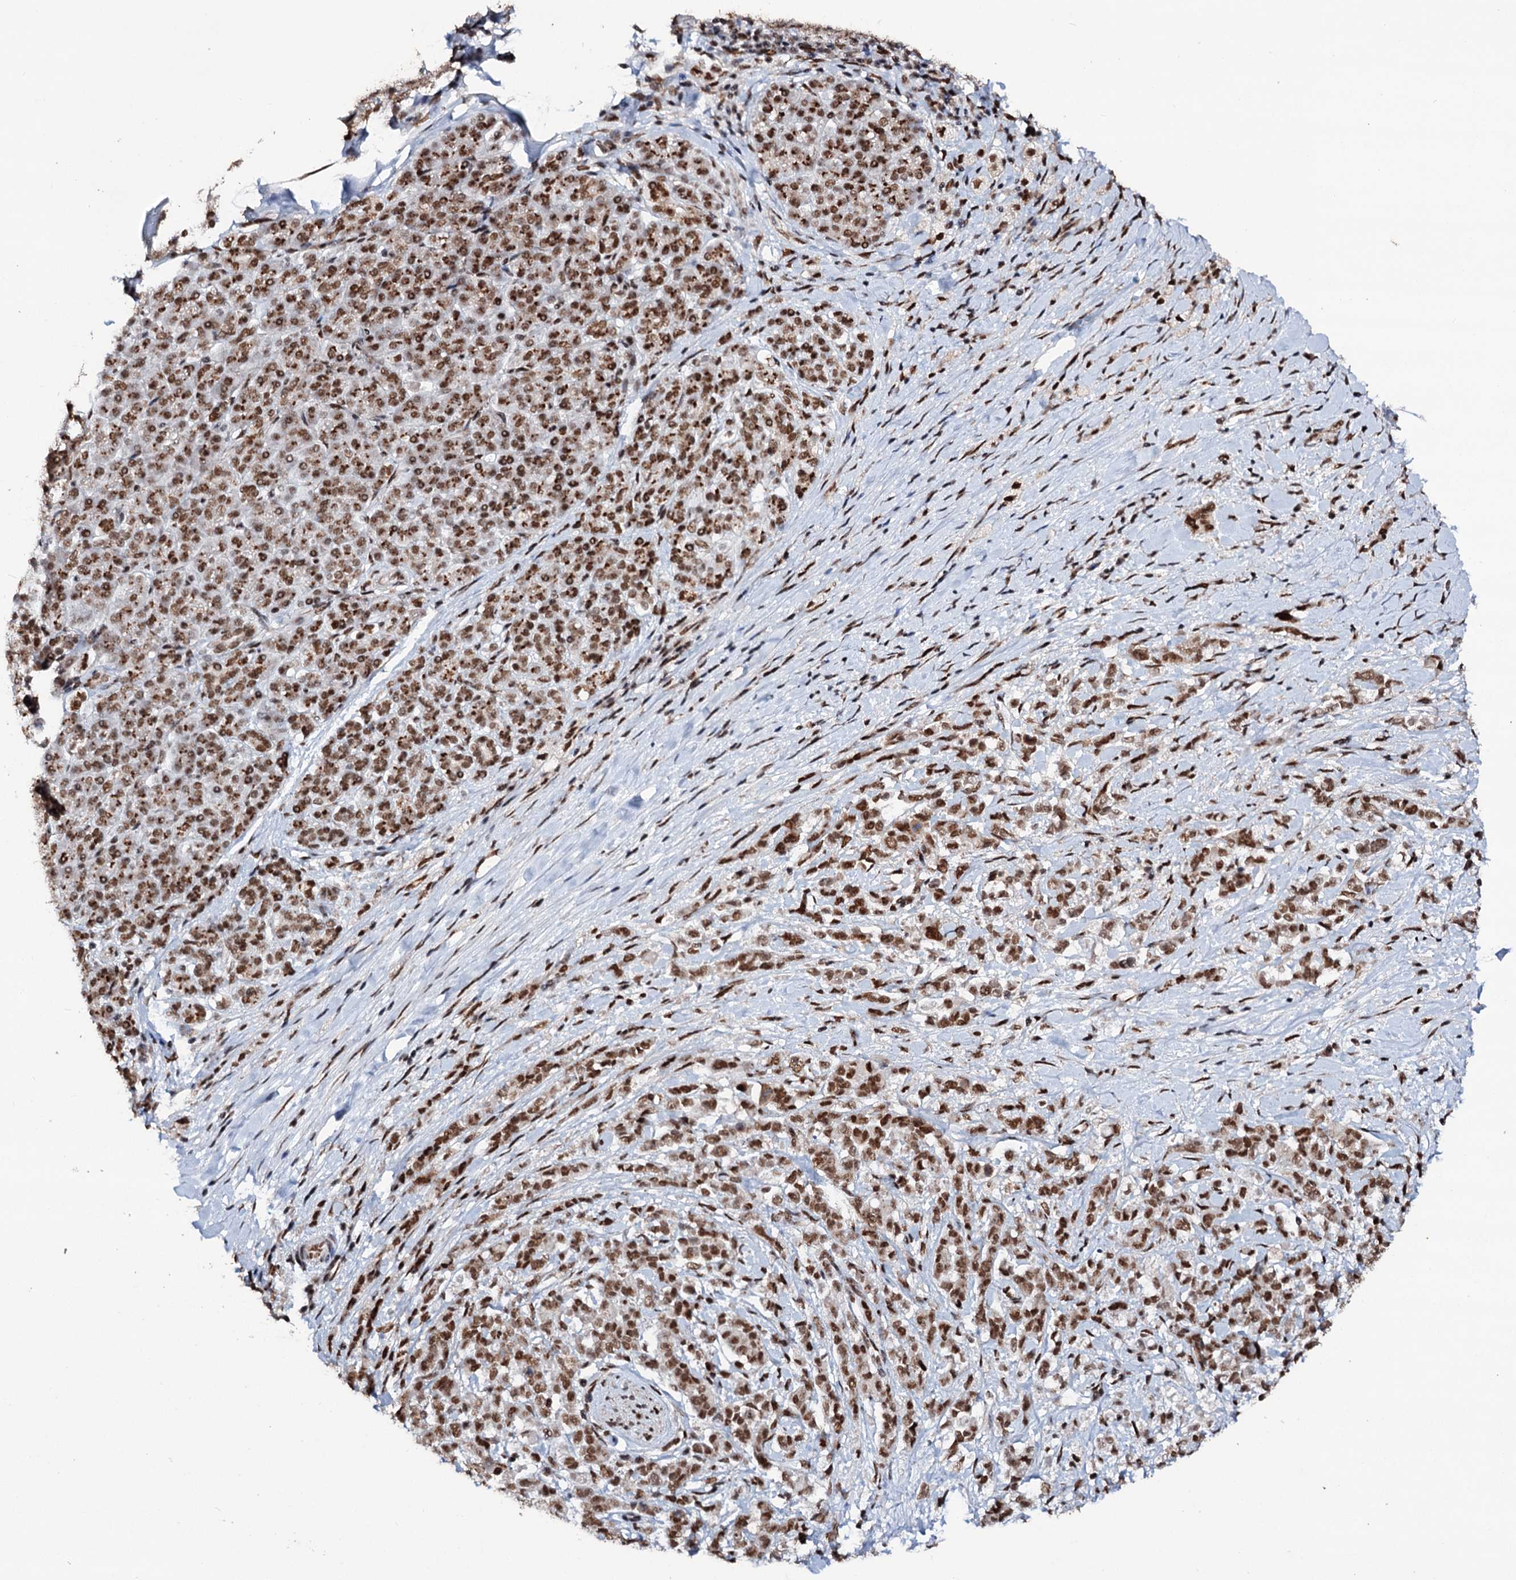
{"staining": {"intensity": "moderate", "quantity": ">75%", "location": "nuclear"}, "tissue": "pancreatic cancer", "cell_type": "Tumor cells", "image_type": "cancer", "snomed": [{"axis": "morphology", "description": "Normal tissue, NOS"}, {"axis": "morphology", "description": "Adenocarcinoma, NOS"}, {"axis": "topography", "description": "Pancreas"}], "caption": "Human adenocarcinoma (pancreatic) stained for a protein (brown) reveals moderate nuclear positive positivity in about >75% of tumor cells.", "gene": "MATR3", "patient": {"sex": "female", "age": 64}}